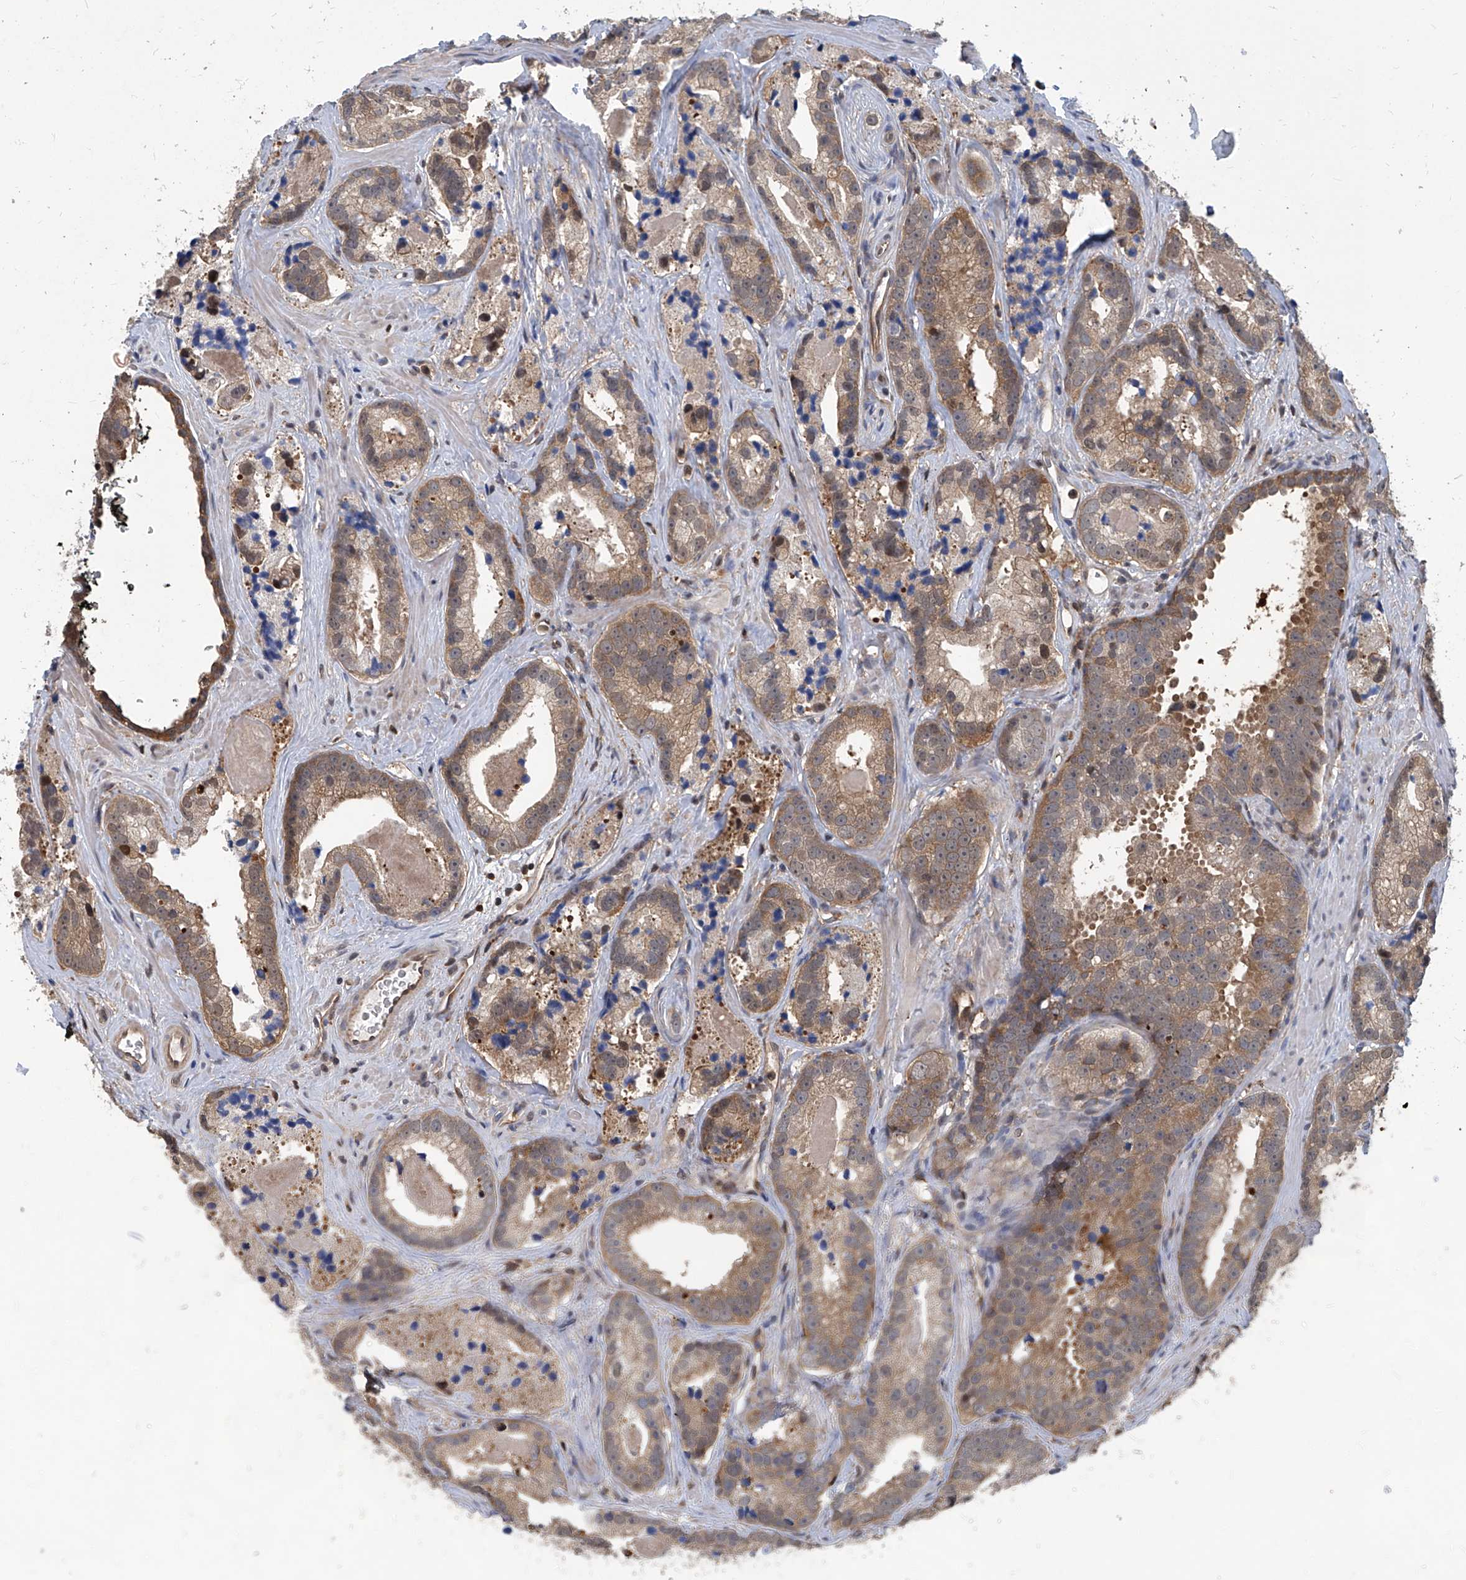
{"staining": {"intensity": "moderate", "quantity": "25%-75%", "location": "cytoplasmic/membranous"}, "tissue": "prostate cancer", "cell_type": "Tumor cells", "image_type": "cancer", "snomed": [{"axis": "morphology", "description": "Adenocarcinoma, High grade"}, {"axis": "topography", "description": "Prostate"}], "caption": "High-magnification brightfield microscopy of high-grade adenocarcinoma (prostate) stained with DAB (3,3'-diaminobenzidine) (brown) and counterstained with hematoxylin (blue). tumor cells exhibit moderate cytoplasmic/membranous staining is appreciated in about25%-75% of cells.", "gene": "PSMB1", "patient": {"sex": "male", "age": 62}}